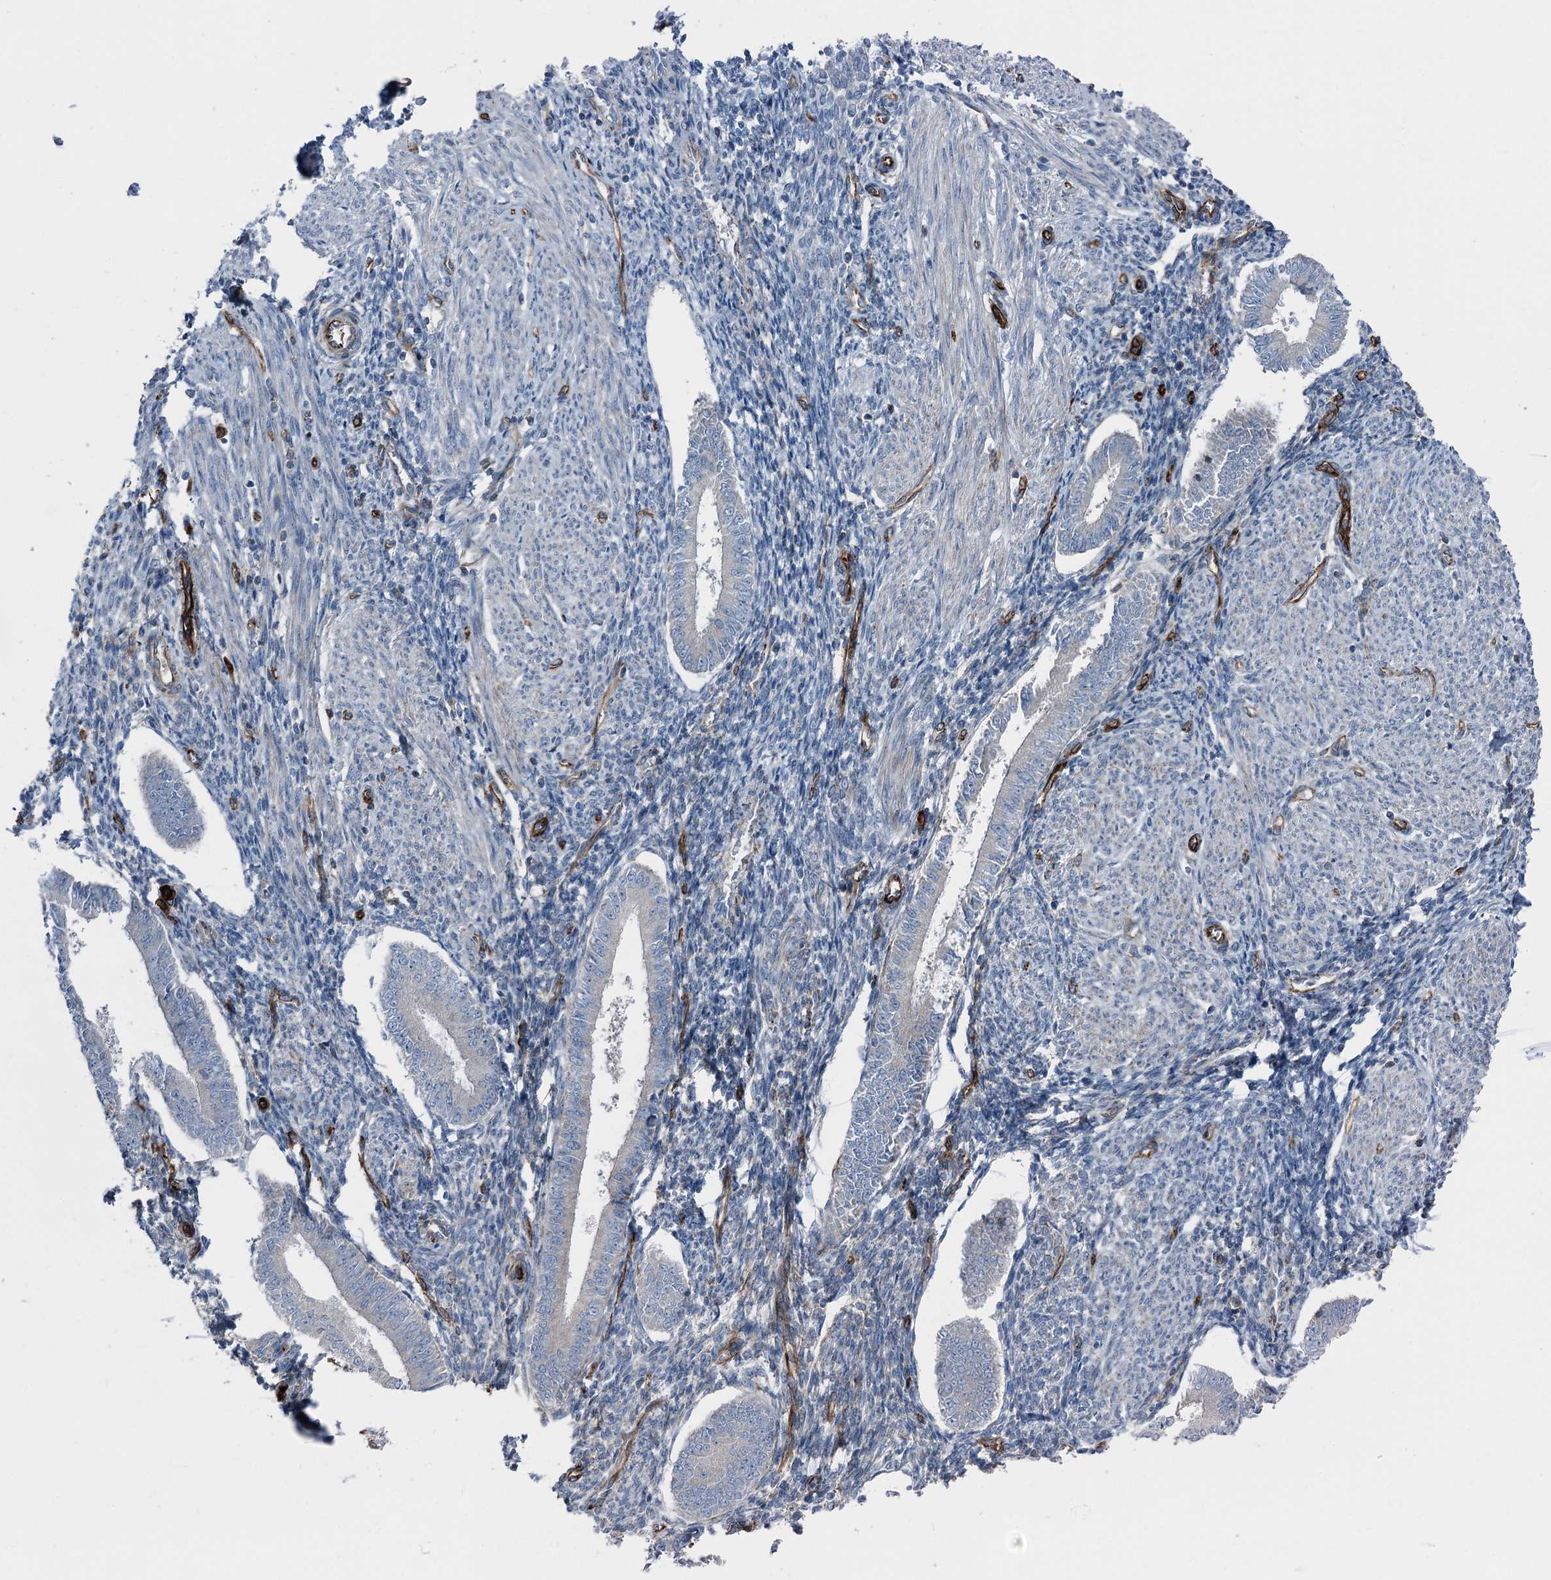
{"staining": {"intensity": "negative", "quantity": "none", "location": "none"}, "tissue": "endometrium", "cell_type": "Cells in endometrial stroma", "image_type": "normal", "snomed": [{"axis": "morphology", "description": "Normal tissue, NOS"}, {"axis": "topography", "description": "Uterus"}, {"axis": "topography", "description": "Endometrium"}], "caption": "An image of endometrium stained for a protein shows no brown staining in cells in endometrial stroma.", "gene": "AXL", "patient": {"sex": "female", "age": 48}}